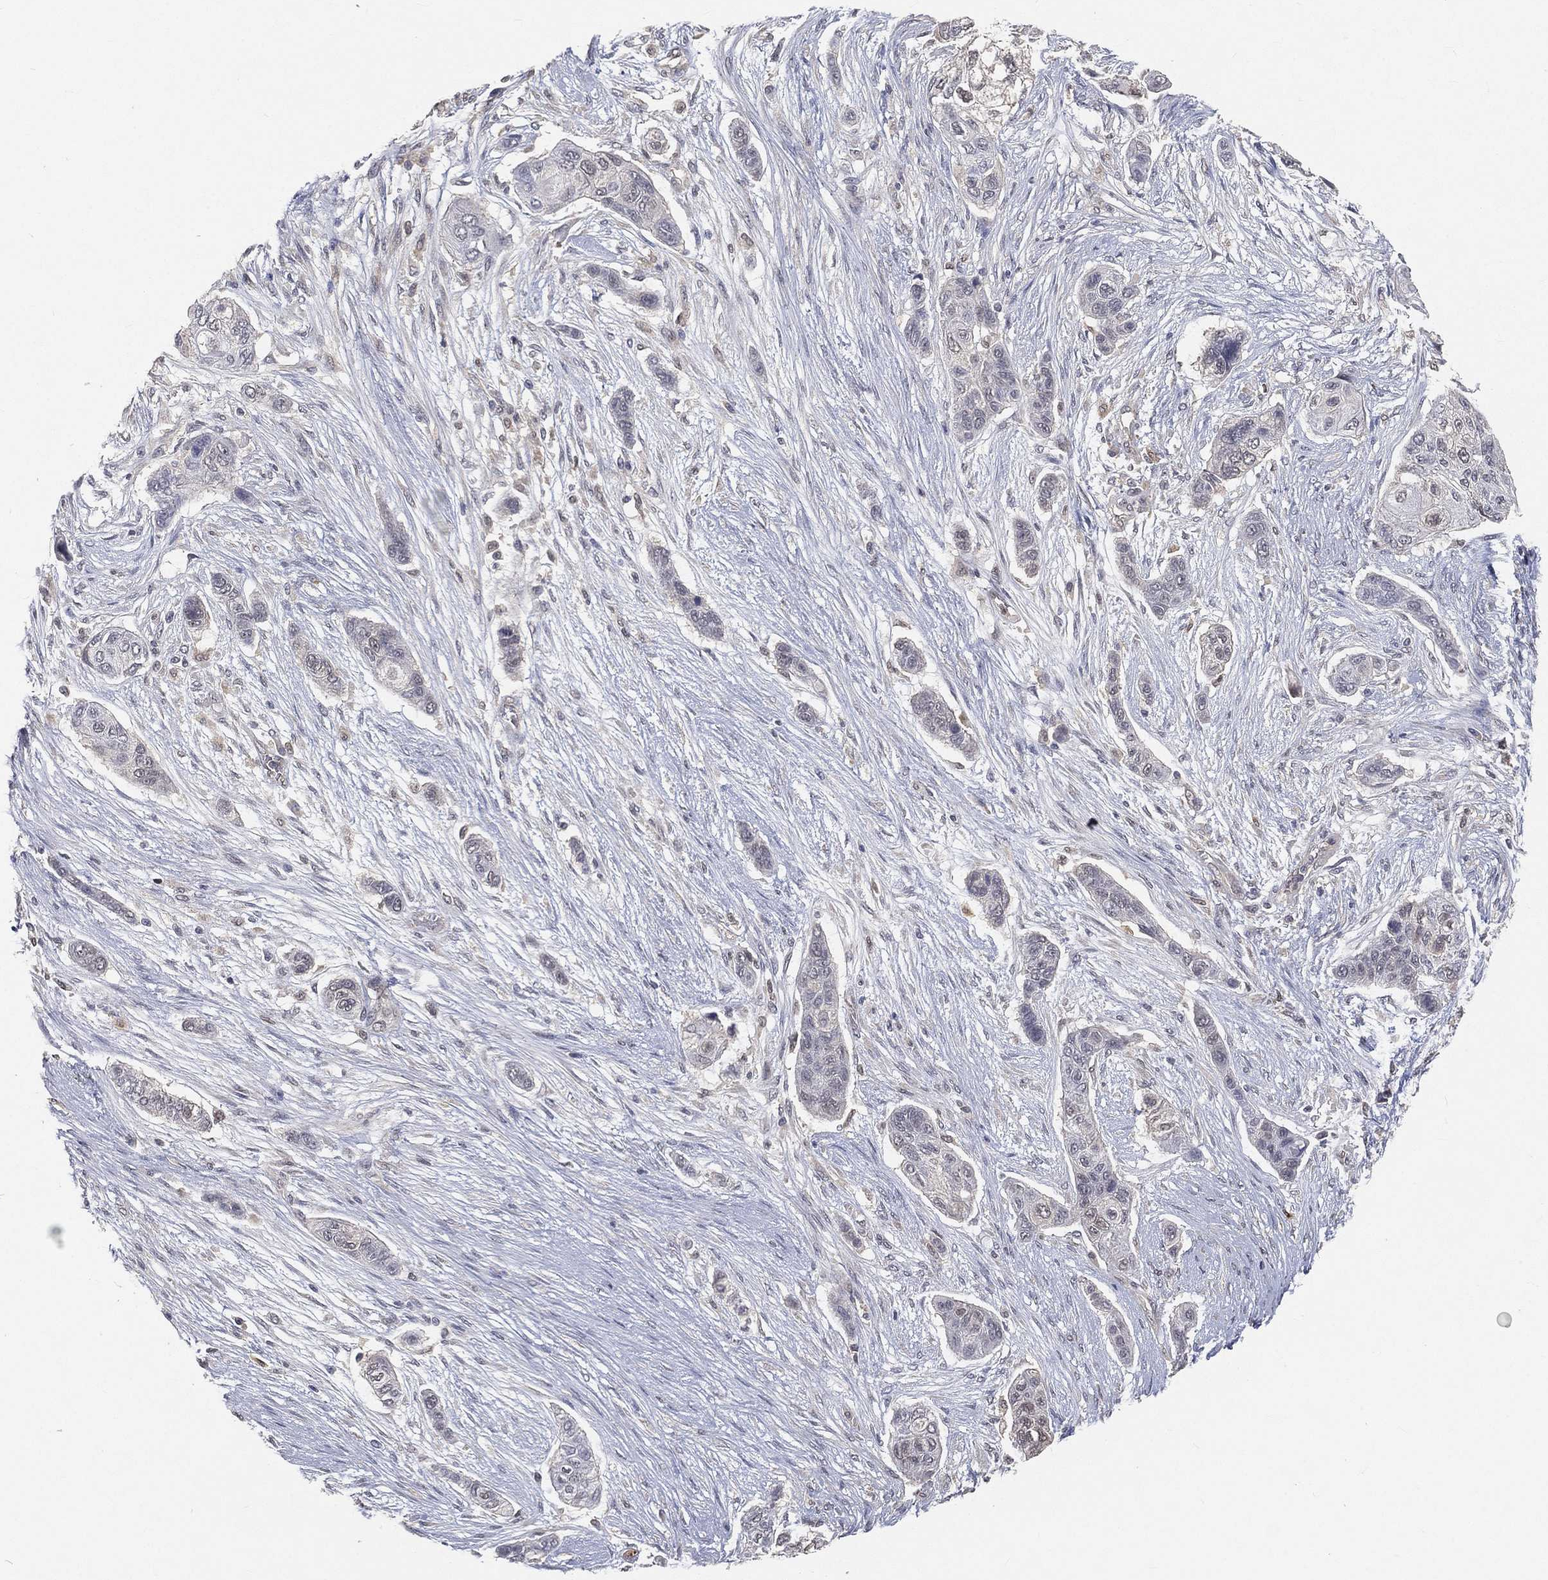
{"staining": {"intensity": "negative", "quantity": "none", "location": "none"}, "tissue": "lung cancer", "cell_type": "Tumor cells", "image_type": "cancer", "snomed": [{"axis": "morphology", "description": "Squamous cell carcinoma, NOS"}, {"axis": "topography", "description": "Lung"}], "caption": "Tumor cells are negative for brown protein staining in lung cancer (squamous cell carcinoma).", "gene": "MAPK1", "patient": {"sex": "male", "age": 69}}